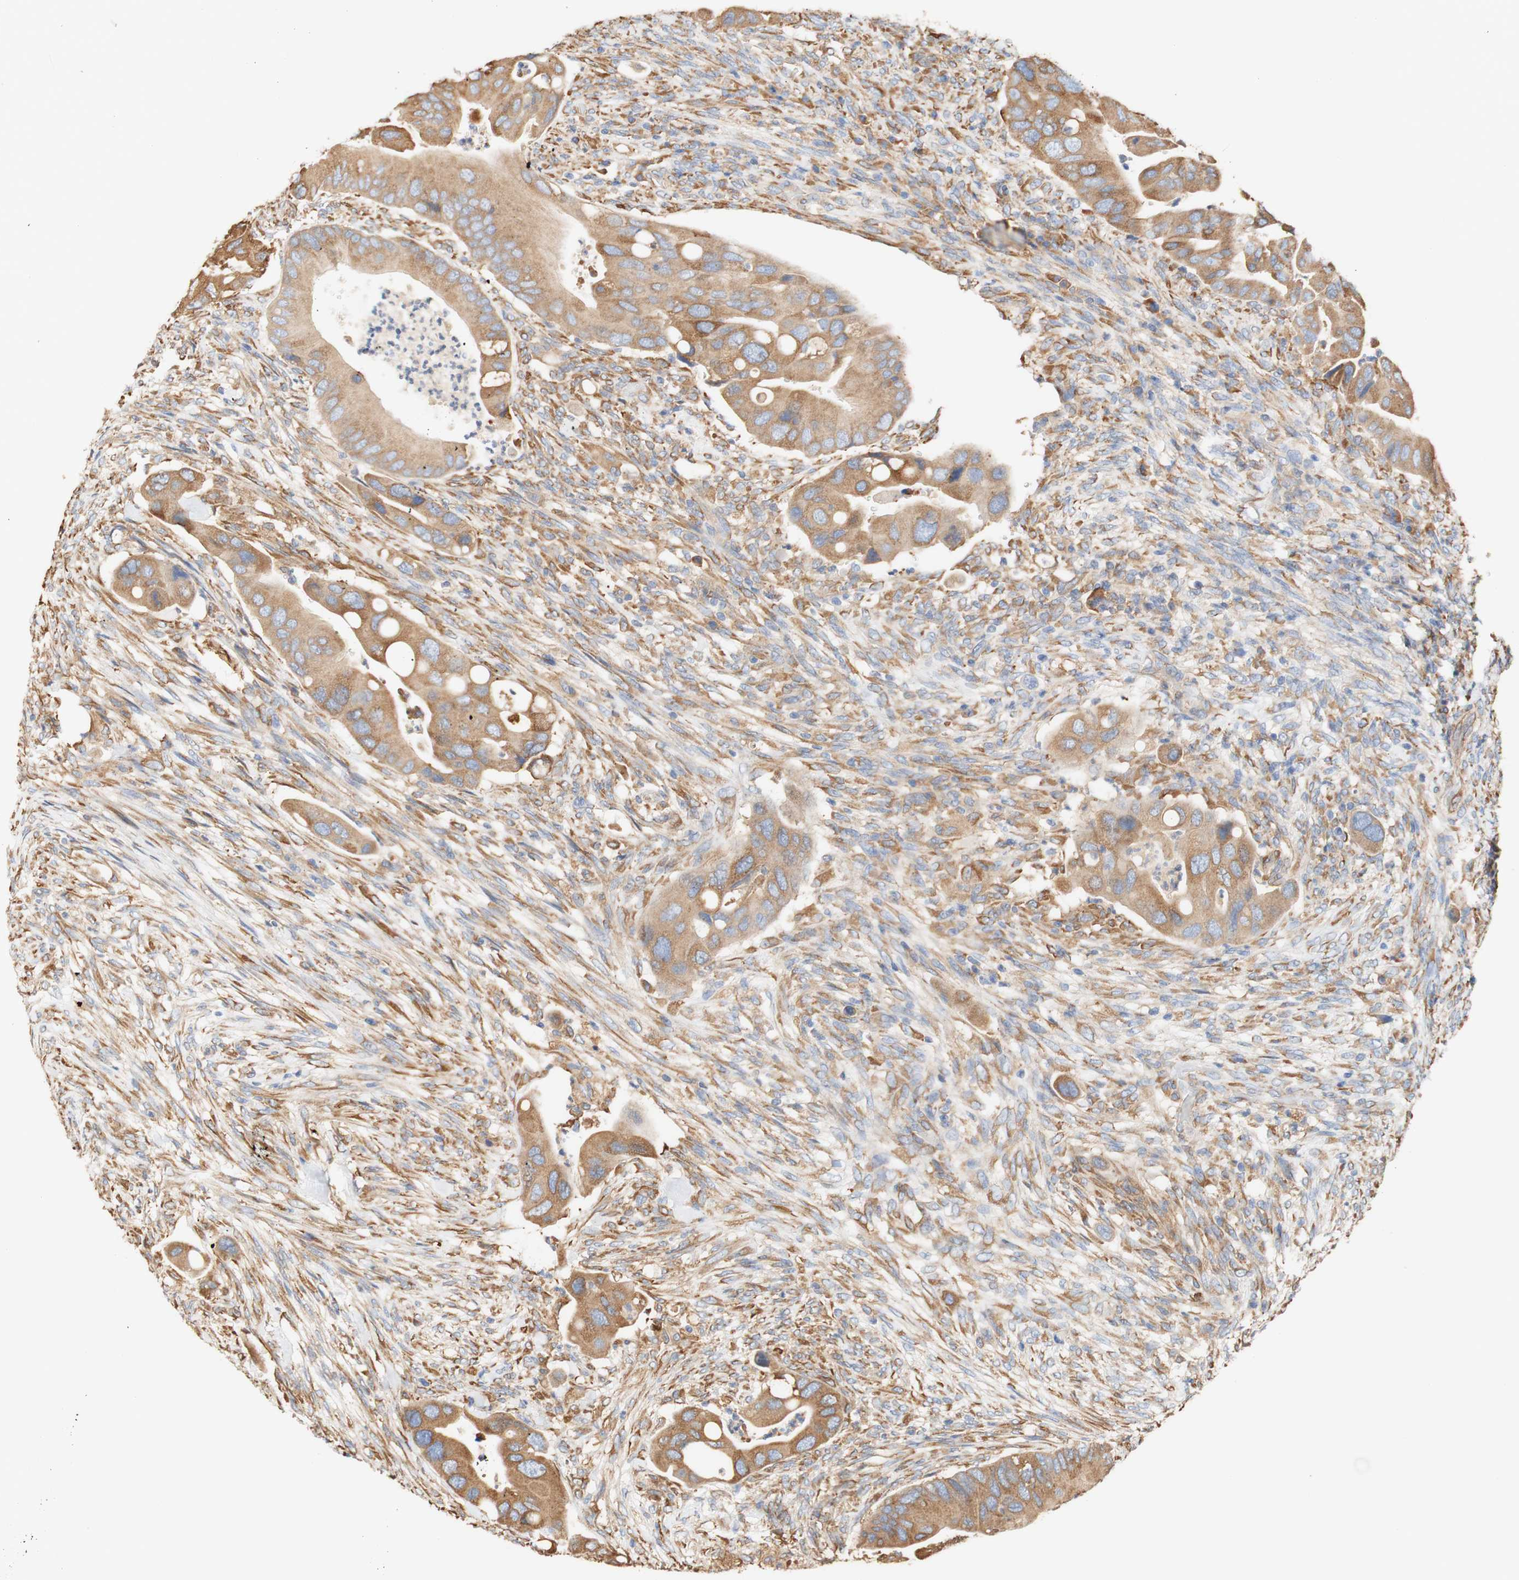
{"staining": {"intensity": "moderate", "quantity": ">75%", "location": "cytoplasmic/membranous"}, "tissue": "colorectal cancer", "cell_type": "Tumor cells", "image_type": "cancer", "snomed": [{"axis": "morphology", "description": "Adenocarcinoma, NOS"}, {"axis": "topography", "description": "Rectum"}], "caption": "This micrograph demonstrates immunohistochemistry (IHC) staining of human adenocarcinoma (colorectal), with medium moderate cytoplasmic/membranous positivity in approximately >75% of tumor cells.", "gene": "EIF2AK4", "patient": {"sex": "female", "age": 57}}